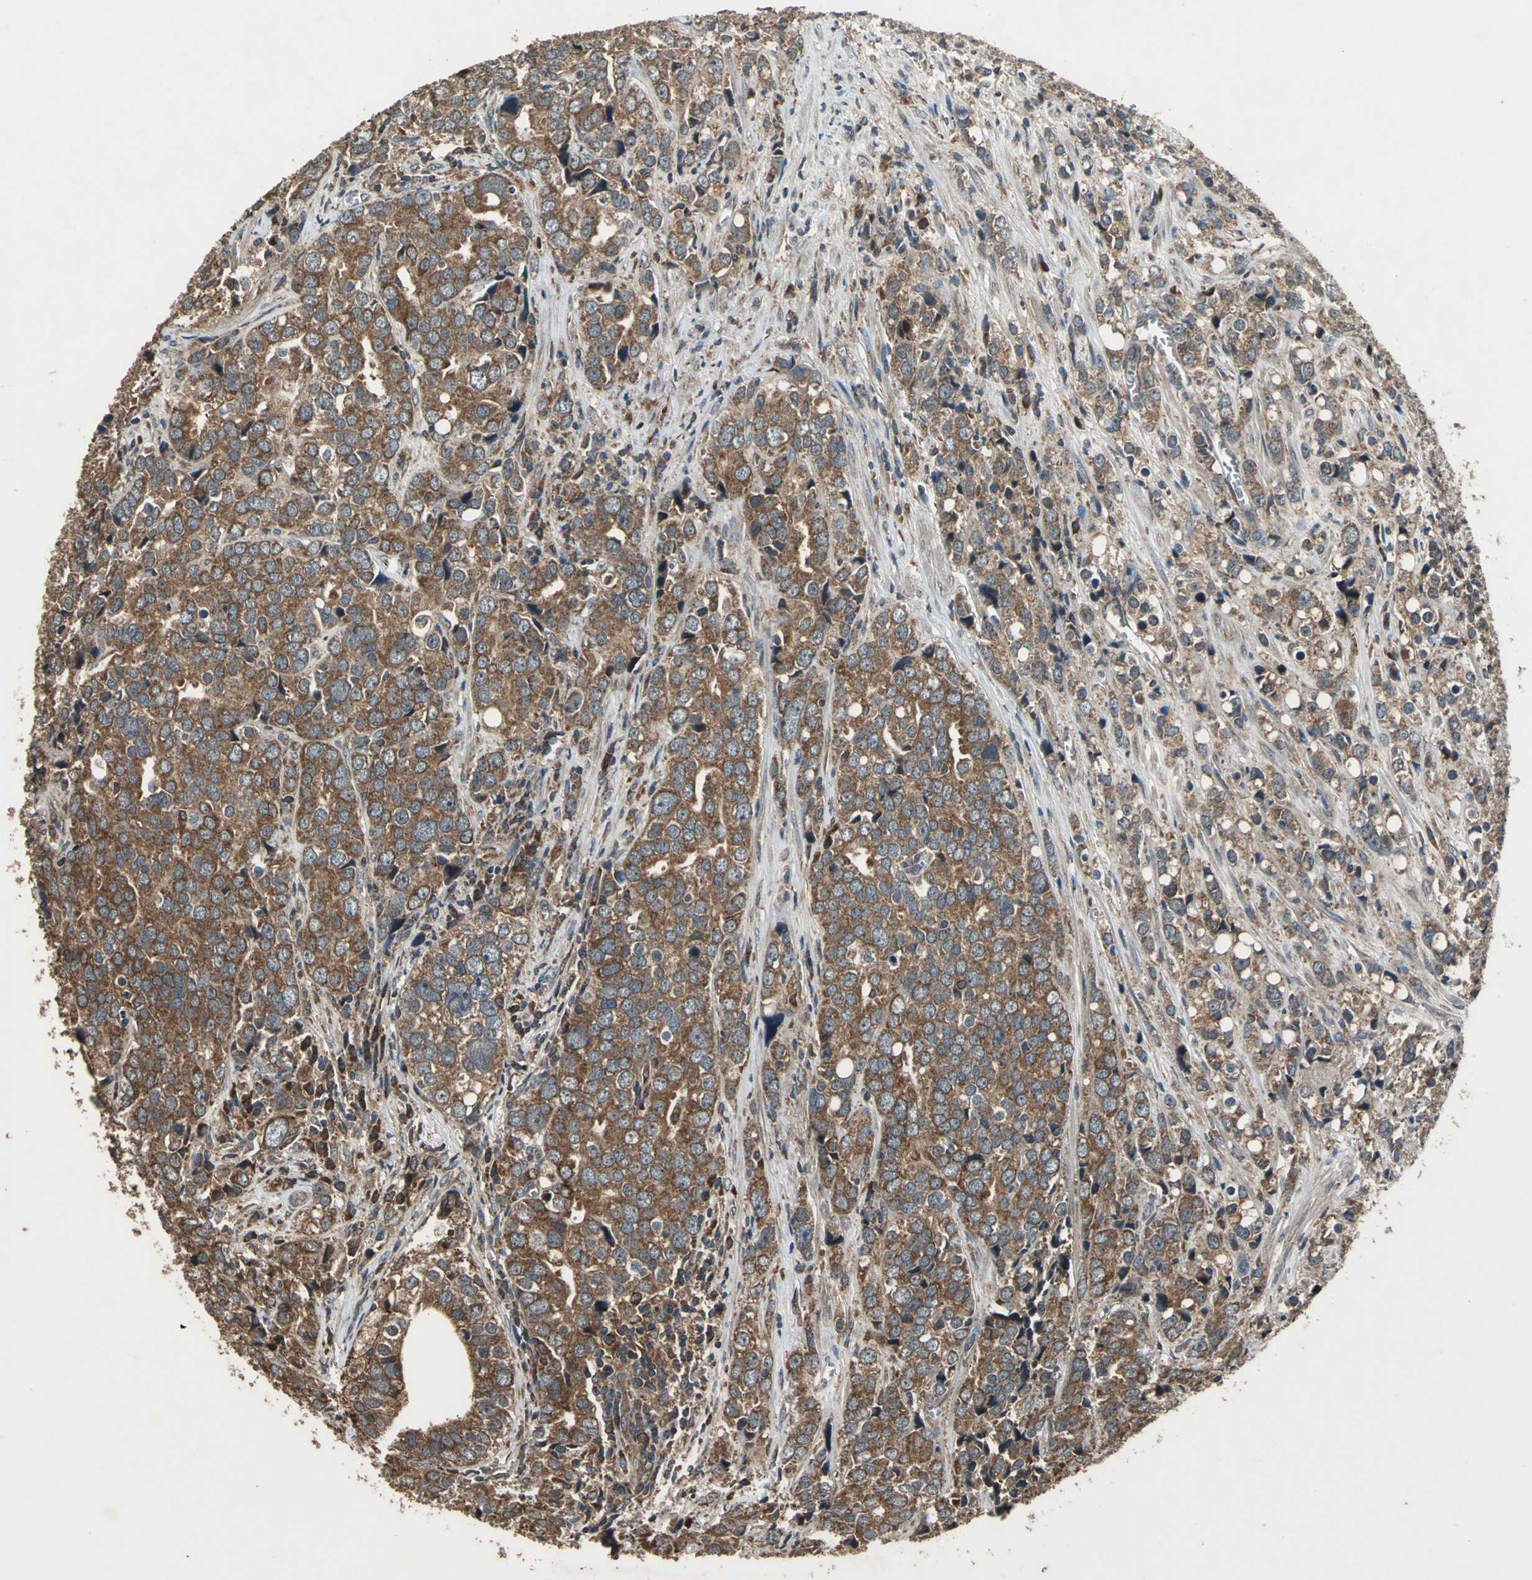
{"staining": {"intensity": "strong", "quantity": ">75%", "location": "cytoplasmic/membranous"}, "tissue": "prostate cancer", "cell_type": "Tumor cells", "image_type": "cancer", "snomed": [{"axis": "morphology", "description": "Adenocarcinoma, High grade"}, {"axis": "topography", "description": "Prostate"}], "caption": "A histopathology image of prostate high-grade adenocarcinoma stained for a protein demonstrates strong cytoplasmic/membranous brown staining in tumor cells. The protein of interest is shown in brown color, while the nuclei are stained blue.", "gene": "ZNF608", "patient": {"sex": "male", "age": 71}}